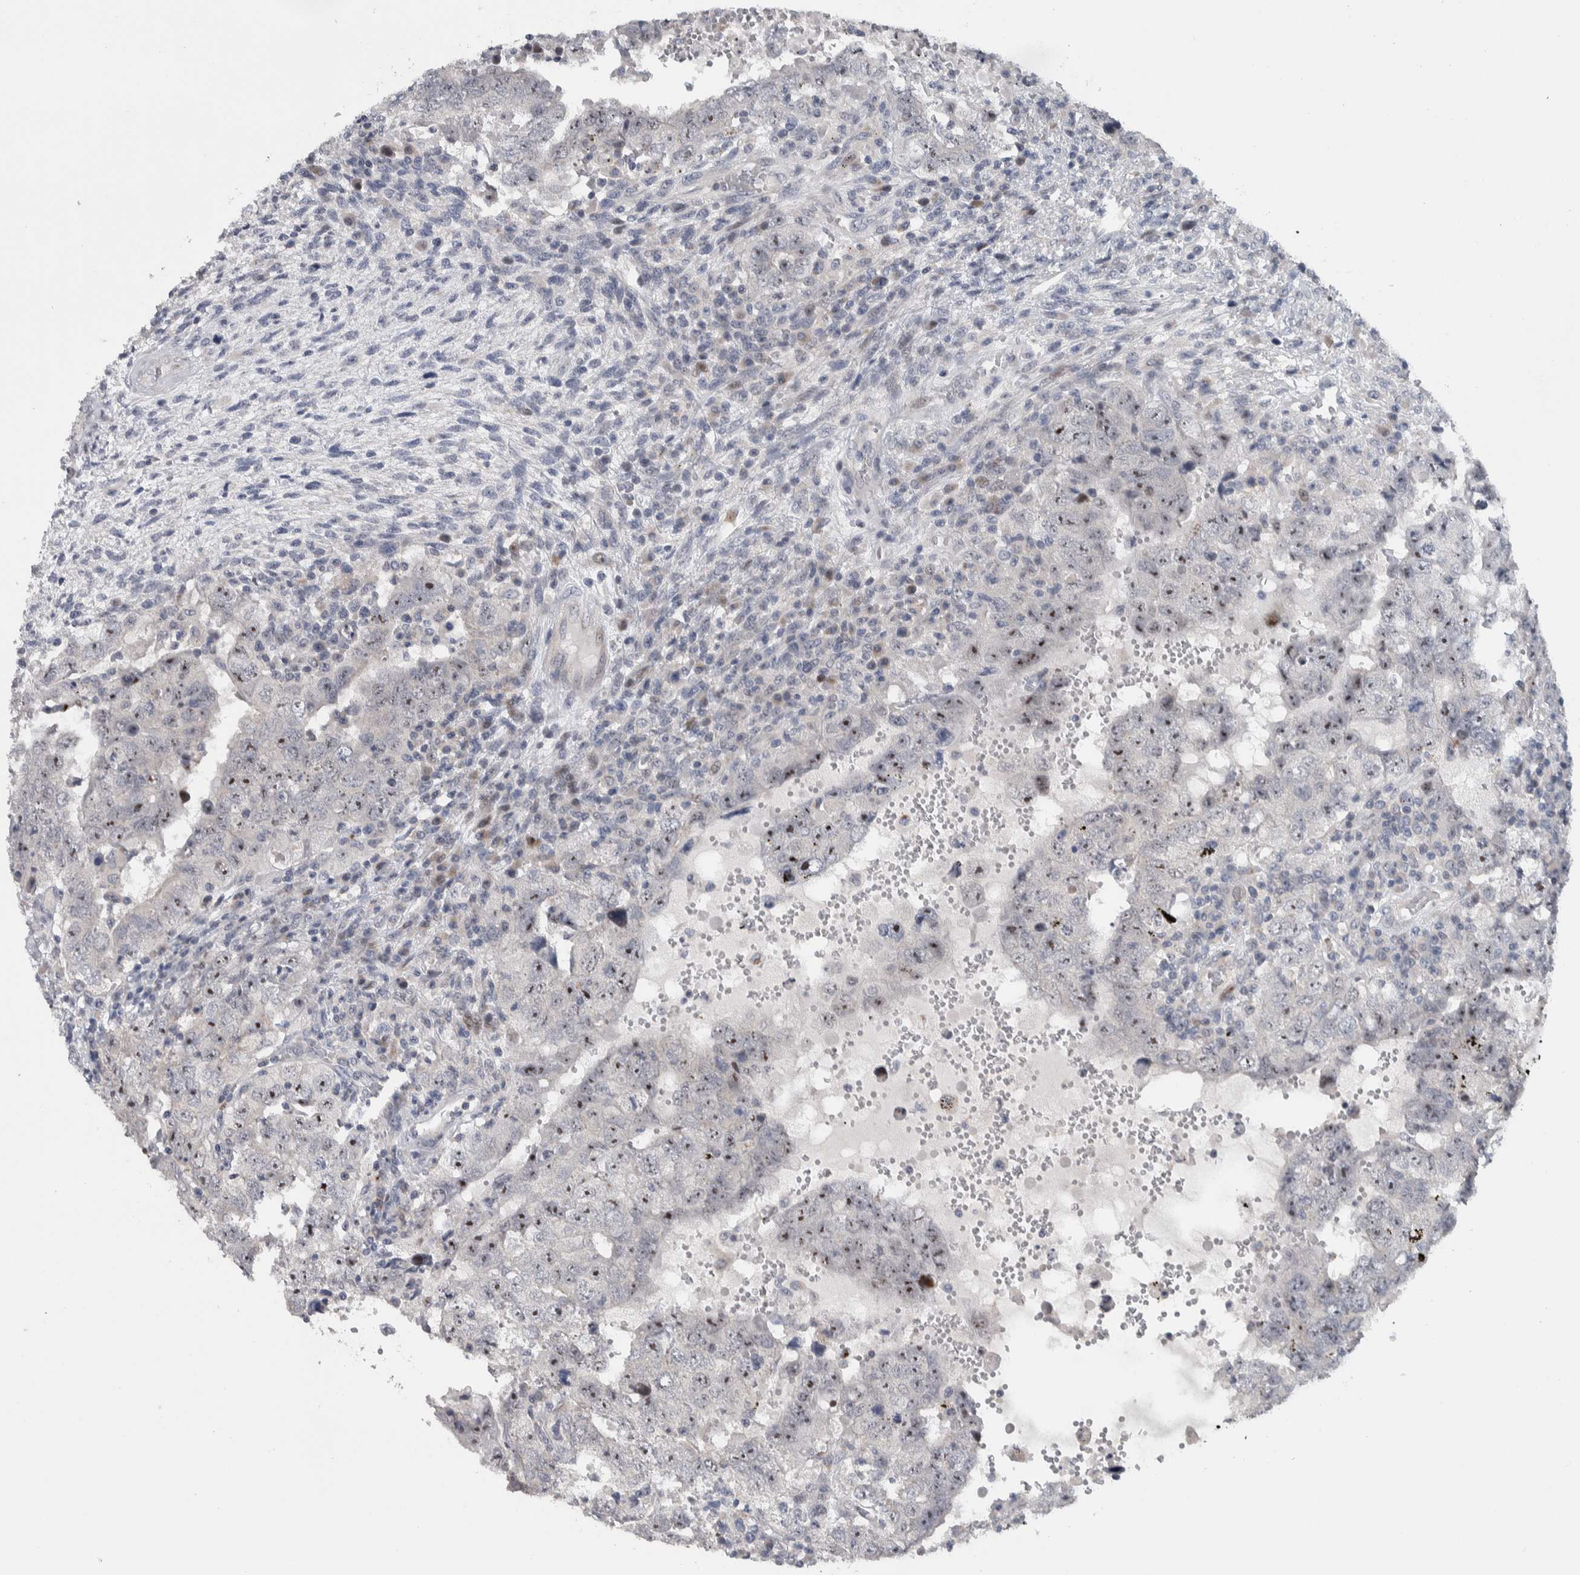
{"staining": {"intensity": "strong", "quantity": "25%-75%", "location": "nuclear"}, "tissue": "testis cancer", "cell_type": "Tumor cells", "image_type": "cancer", "snomed": [{"axis": "morphology", "description": "Carcinoma, Embryonal, NOS"}, {"axis": "topography", "description": "Testis"}], "caption": "Embryonal carcinoma (testis) stained for a protein (brown) reveals strong nuclear positive expression in approximately 25%-75% of tumor cells.", "gene": "PRRG4", "patient": {"sex": "male", "age": 26}}